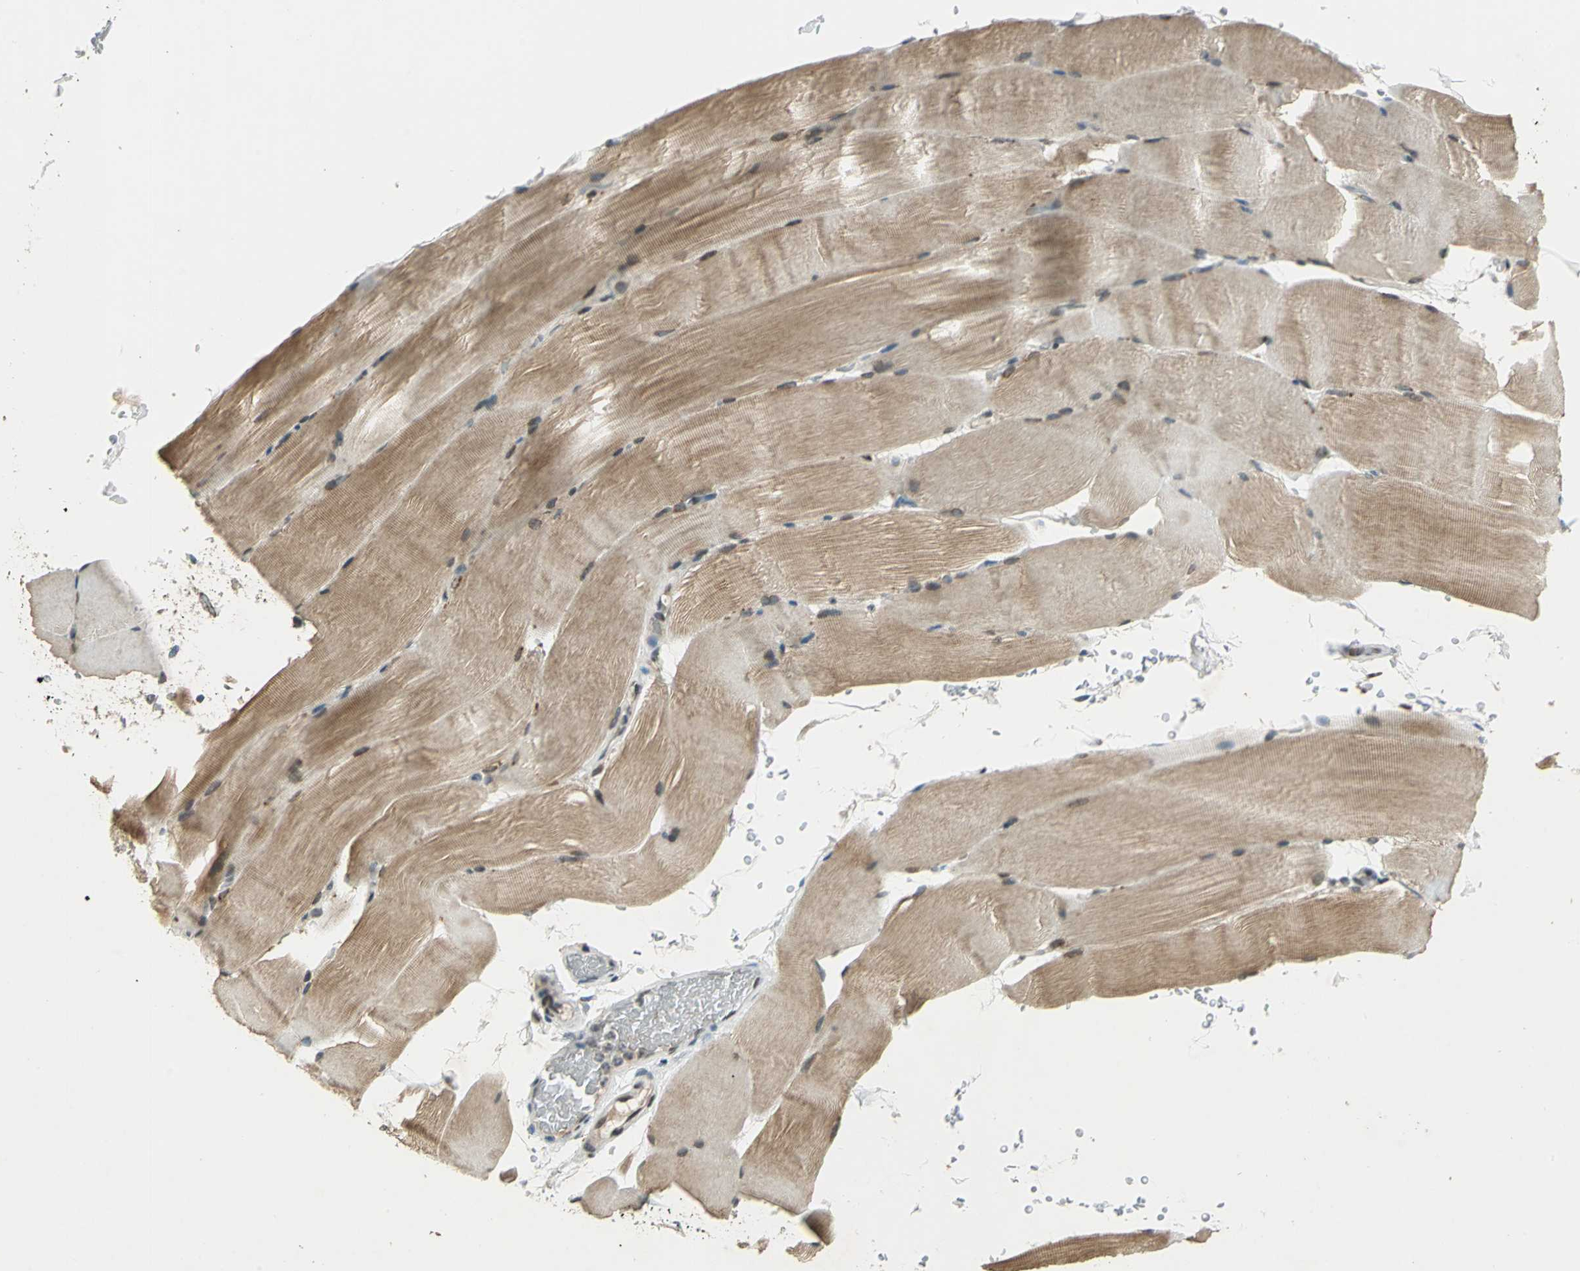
{"staining": {"intensity": "moderate", "quantity": ">75%", "location": "cytoplasmic/membranous"}, "tissue": "skeletal muscle", "cell_type": "Myocytes", "image_type": "normal", "snomed": [{"axis": "morphology", "description": "Normal tissue, NOS"}, {"axis": "topography", "description": "Skeletal muscle"}, {"axis": "topography", "description": "Parathyroid gland"}], "caption": "Immunohistochemistry of benign human skeletal muscle reveals medium levels of moderate cytoplasmic/membranous positivity in approximately >75% of myocytes. (Brightfield microscopy of DAB IHC at high magnification).", "gene": "RAD17", "patient": {"sex": "female", "age": 37}}